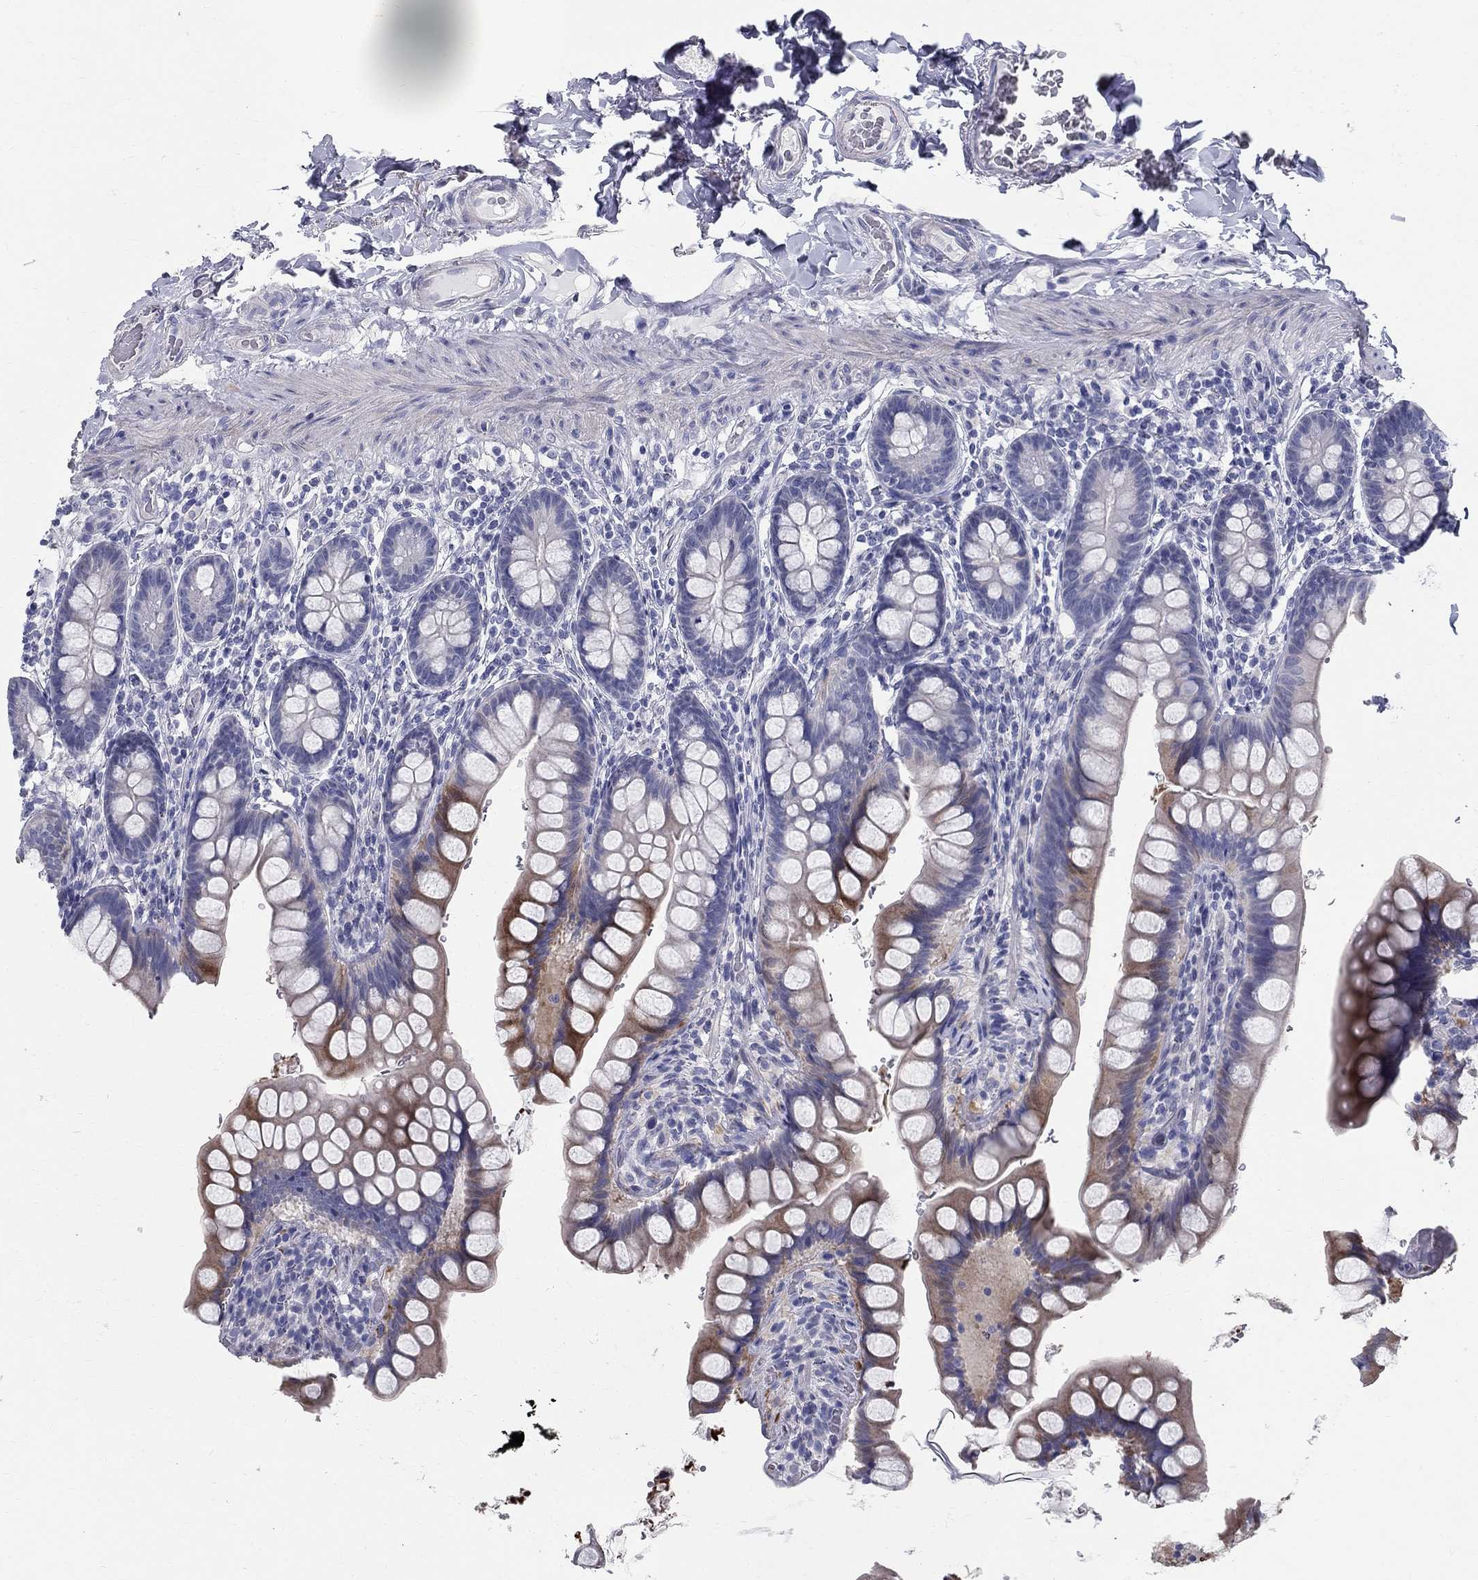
{"staining": {"intensity": "strong", "quantity": "<25%", "location": "cytoplasmic/membranous"}, "tissue": "small intestine", "cell_type": "Glandular cells", "image_type": "normal", "snomed": [{"axis": "morphology", "description": "Normal tissue, NOS"}, {"axis": "topography", "description": "Small intestine"}], "caption": "IHC (DAB) staining of normal small intestine reveals strong cytoplasmic/membranous protein staining in about <25% of glandular cells. (brown staining indicates protein expression, while blue staining denotes nuclei).", "gene": "TGM4", "patient": {"sex": "male", "age": 70}}